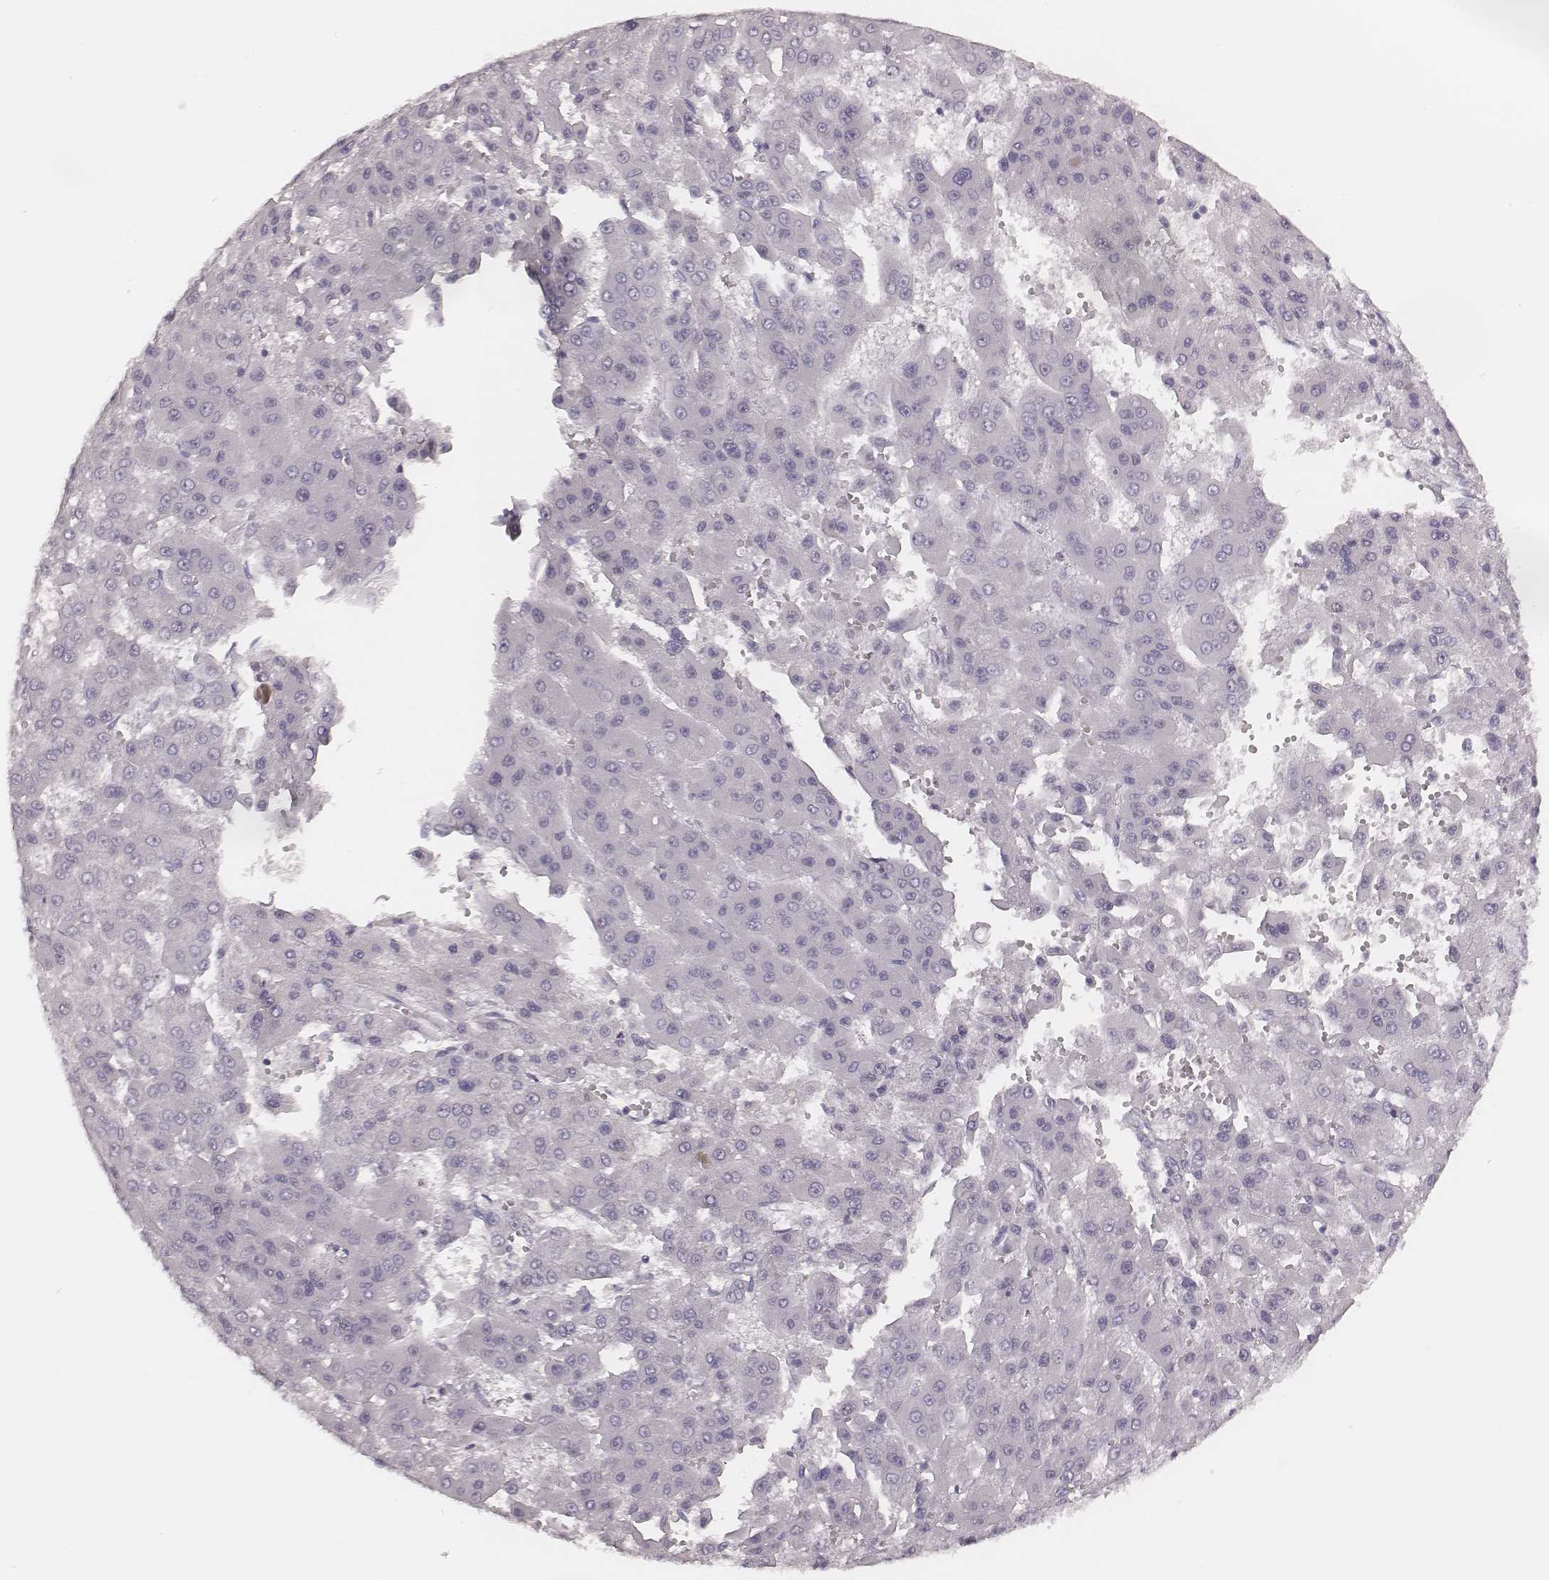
{"staining": {"intensity": "negative", "quantity": "none", "location": "none"}, "tissue": "liver cancer", "cell_type": "Tumor cells", "image_type": "cancer", "snomed": [{"axis": "morphology", "description": "Carcinoma, Hepatocellular, NOS"}, {"axis": "topography", "description": "Liver"}], "caption": "Hepatocellular carcinoma (liver) stained for a protein using IHC displays no expression tumor cells.", "gene": "MSX1", "patient": {"sex": "male", "age": 78}}